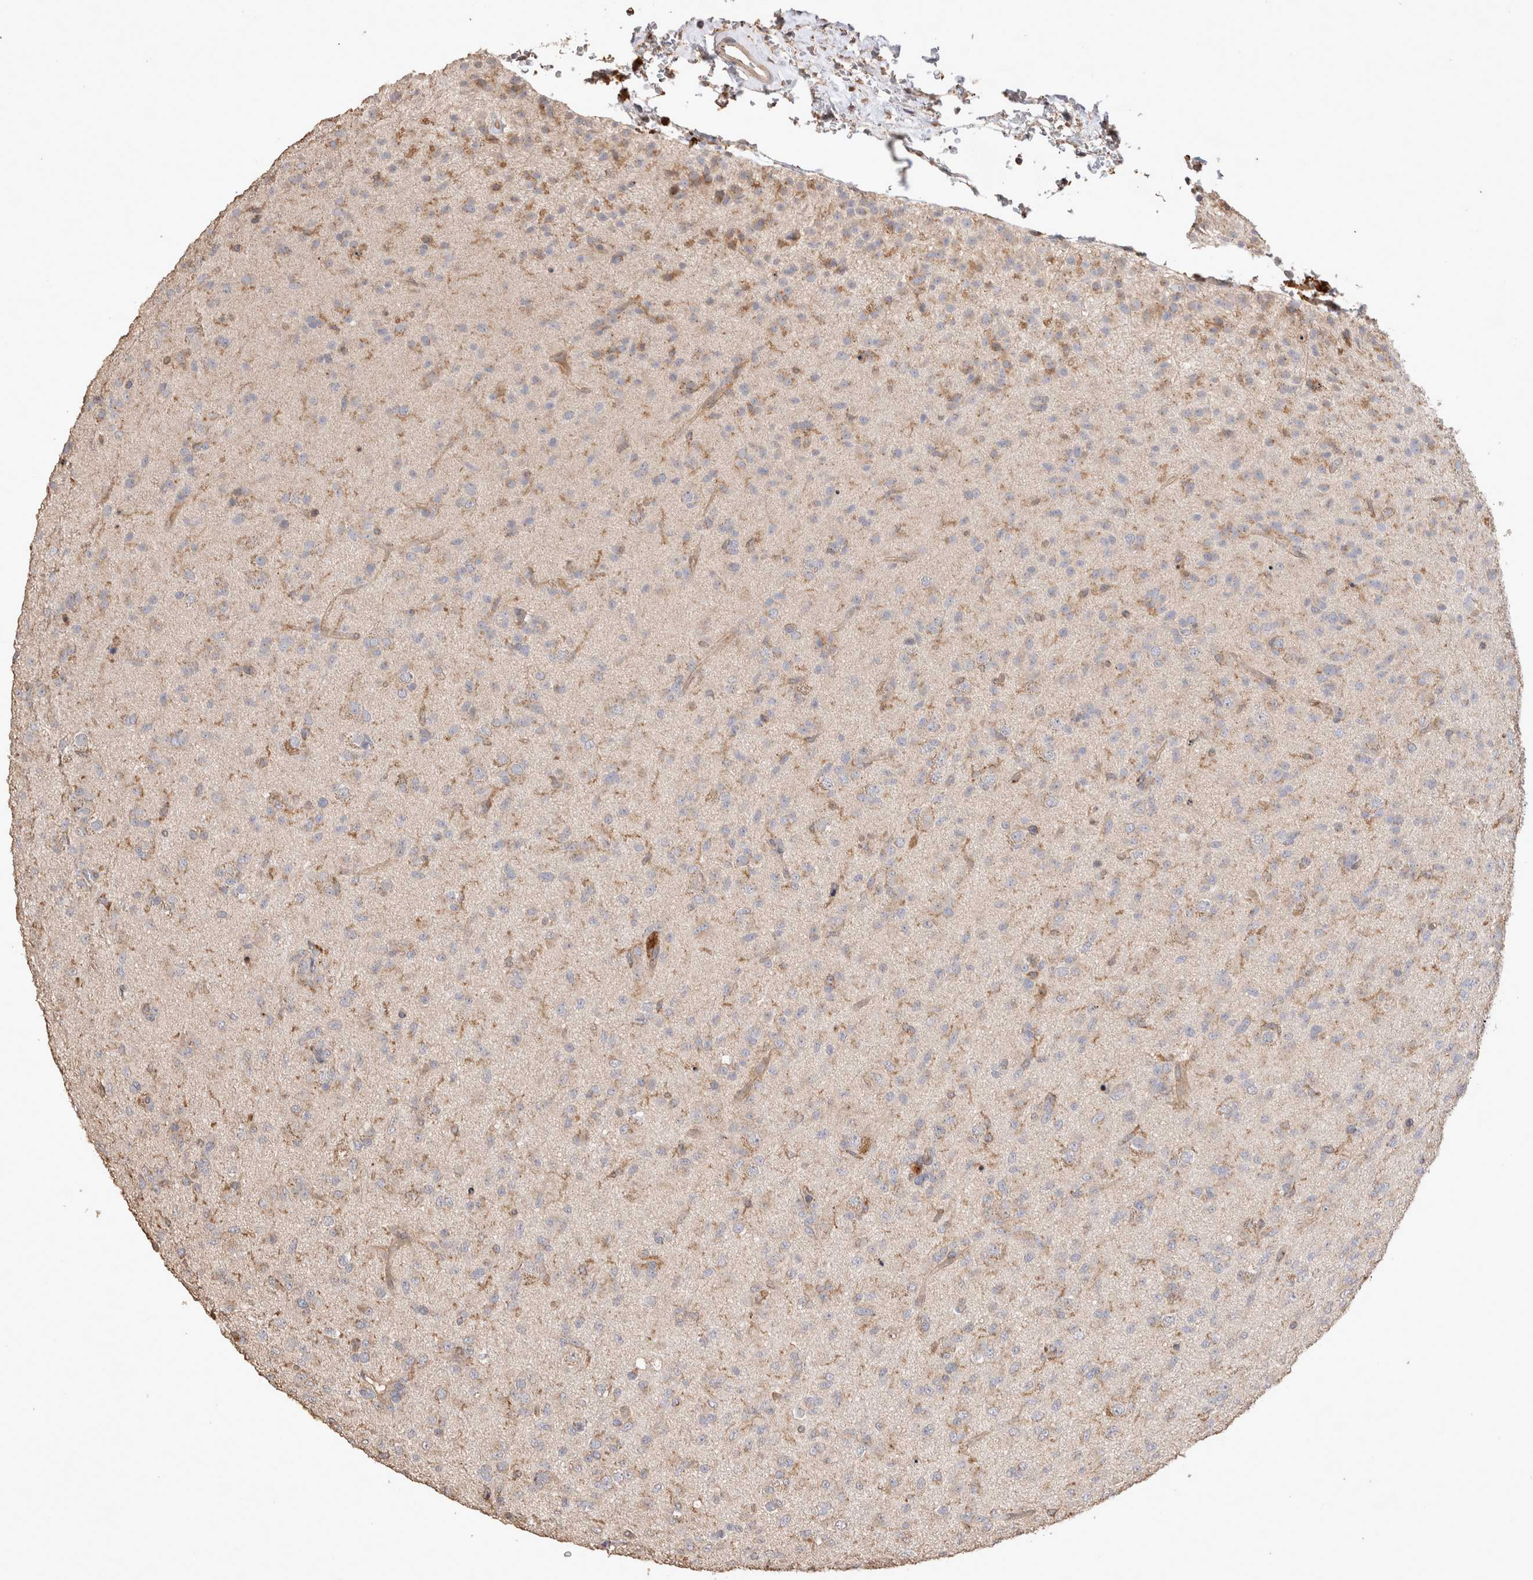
{"staining": {"intensity": "weak", "quantity": "<25%", "location": "cytoplasmic/membranous"}, "tissue": "glioma", "cell_type": "Tumor cells", "image_type": "cancer", "snomed": [{"axis": "morphology", "description": "Glioma, malignant, Low grade"}, {"axis": "topography", "description": "Brain"}], "caption": "Immunohistochemical staining of human glioma shows no significant expression in tumor cells.", "gene": "SNX31", "patient": {"sex": "male", "age": 65}}